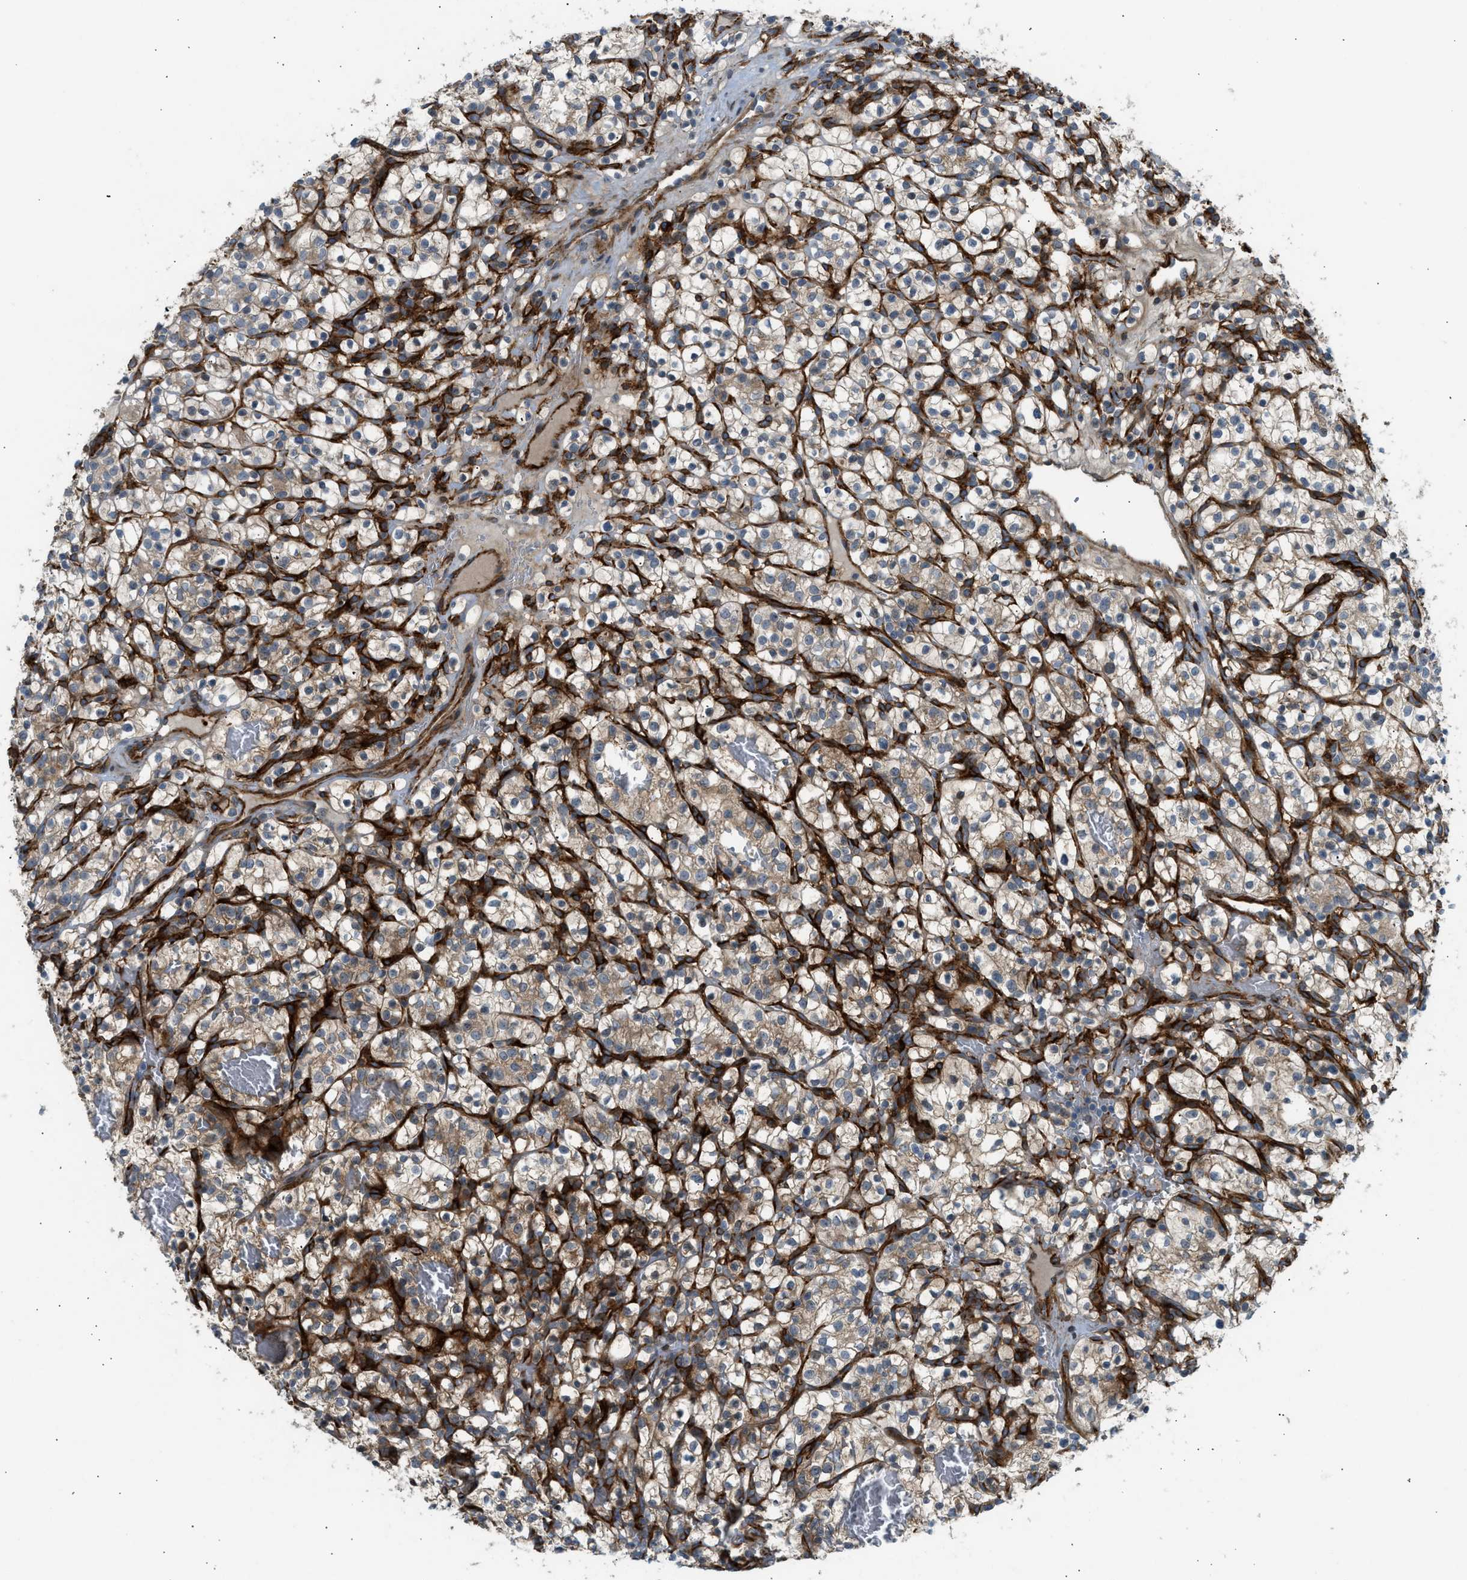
{"staining": {"intensity": "moderate", "quantity": "25%-75%", "location": "cytoplasmic/membranous"}, "tissue": "renal cancer", "cell_type": "Tumor cells", "image_type": "cancer", "snomed": [{"axis": "morphology", "description": "Adenocarcinoma, NOS"}, {"axis": "topography", "description": "Kidney"}], "caption": "A brown stain highlights moderate cytoplasmic/membranous staining of a protein in human renal cancer tumor cells. The staining was performed using DAB, with brown indicating positive protein expression. Nuclei are stained blue with hematoxylin.", "gene": "EDNRA", "patient": {"sex": "female", "age": 57}}